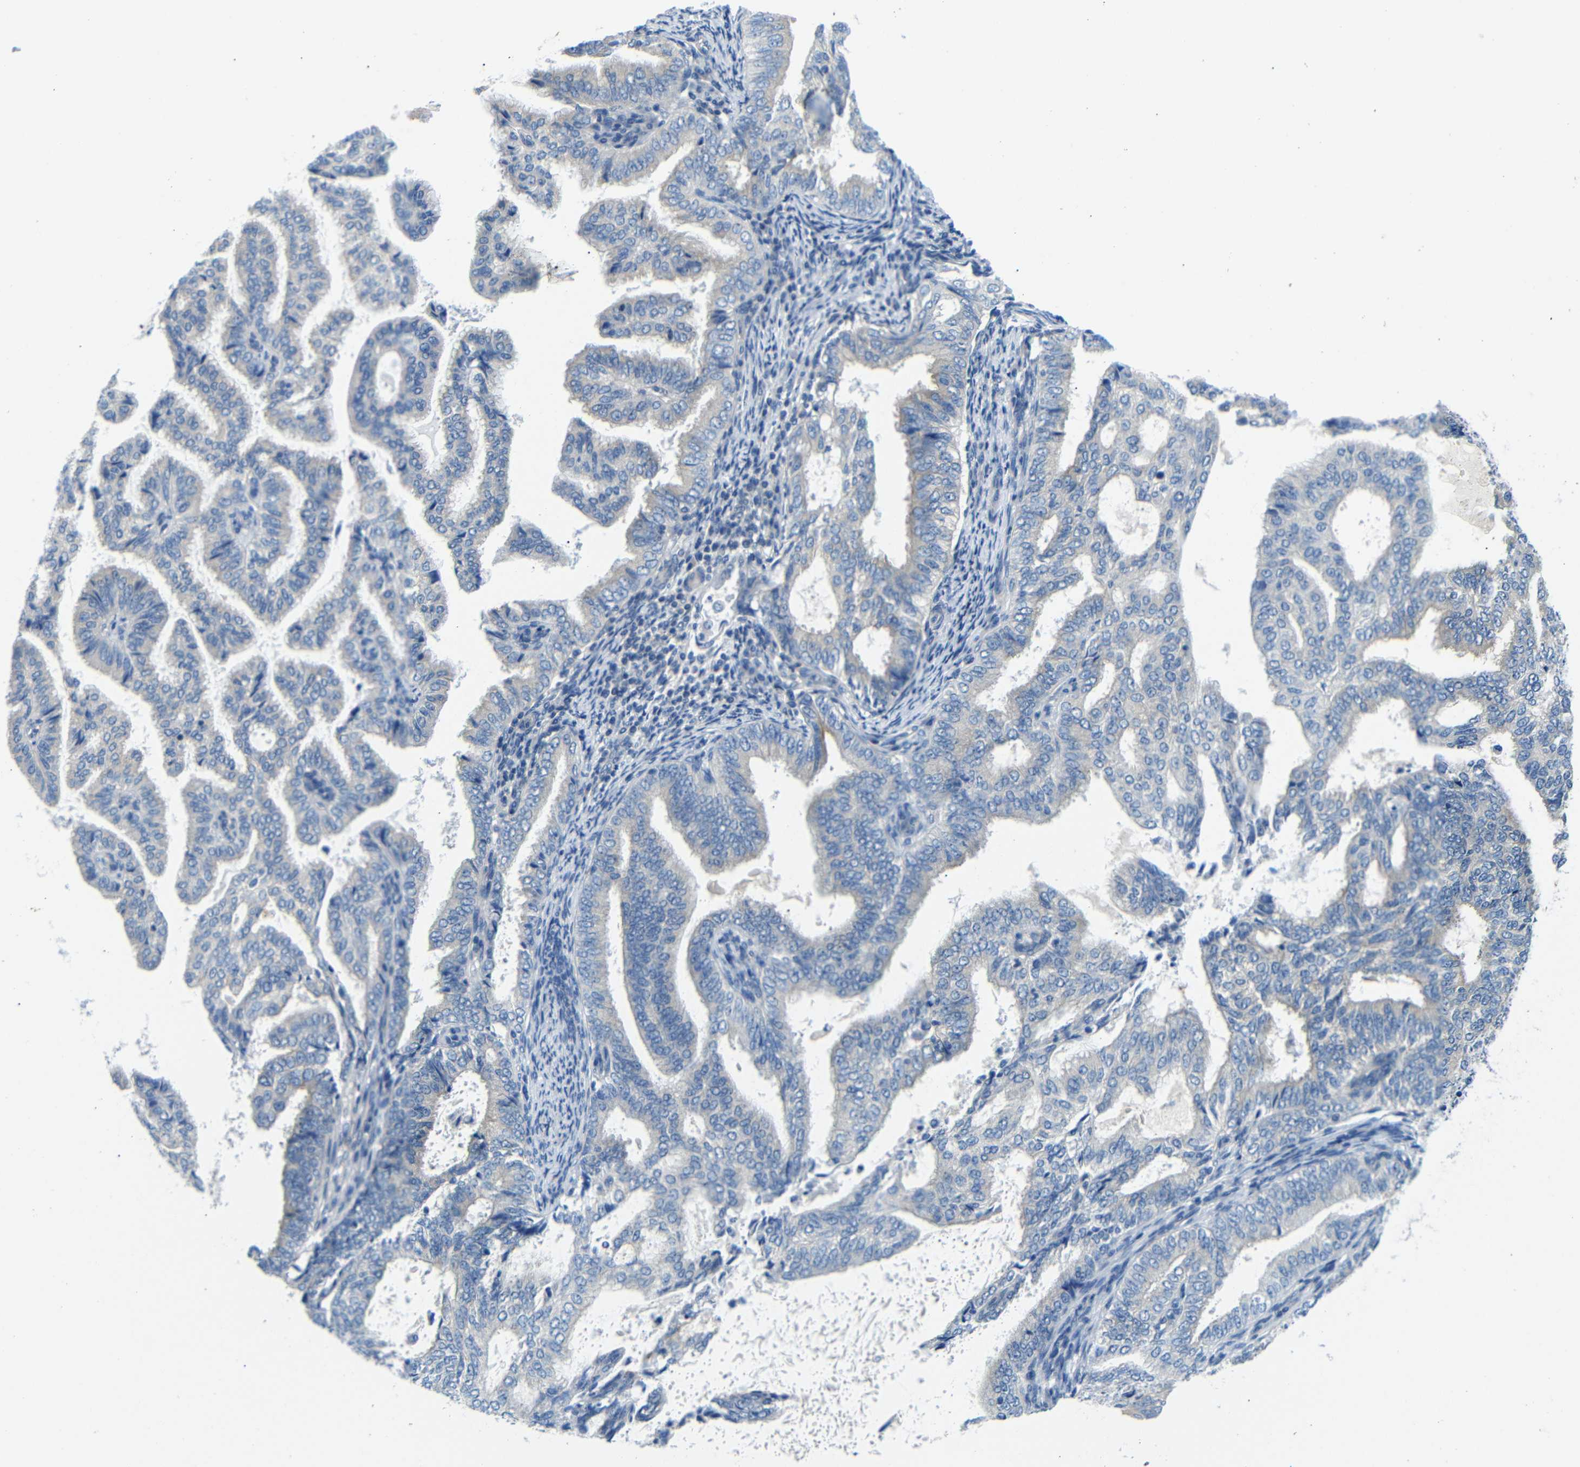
{"staining": {"intensity": "weak", "quantity": "25%-75%", "location": "cytoplasmic/membranous"}, "tissue": "endometrial cancer", "cell_type": "Tumor cells", "image_type": "cancer", "snomed": [{"axis": "morphology", "description": "Adenocarcinoma, NOS"}, {"axis": "topography", "description": "Endometrium"}], "caption": "This is a photomicrograph of immunohistochemistry (IHC) staining of adenocarcinoma (endometrial), which shows weak positivity in the cytoplasmic/membranous of tumor cells.", "gene": "DCP1A", "patient": {"sex": "female", "age": 58}}